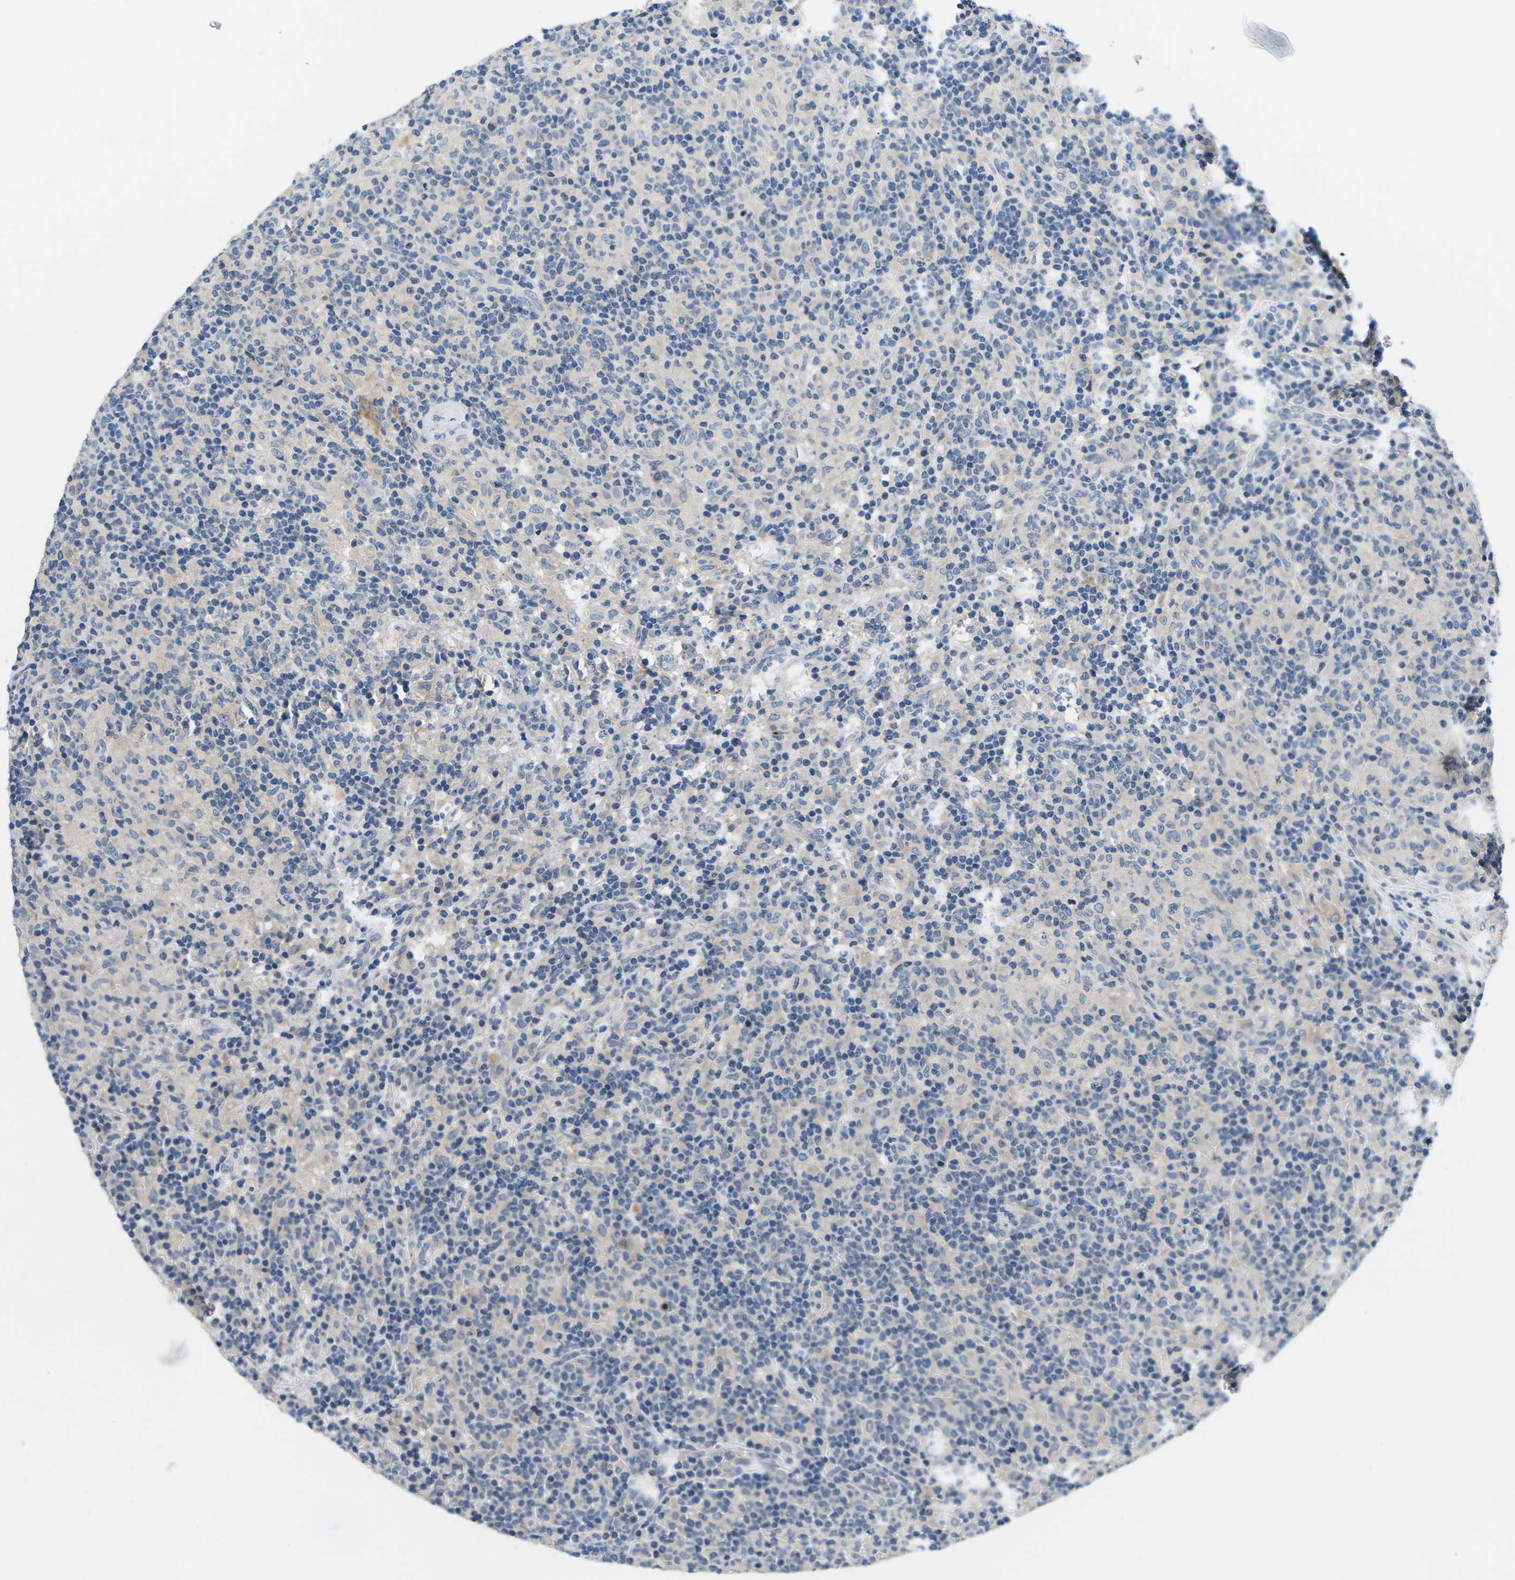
{"staining": {"intensity": "negative", "quantity": "none", "location": "none"}, "tissue": "lymphoma", "cell_type": "Tumor cells", "image_type": "cancer", "snomed": [{"axis": "morphology", "description": "Hodgkin's disease, NOS"}, {"axis": "topography", "description": "Lymph node"}], "caption": "Immunohistochemistry (IHC) micrograph of neoplastic tissue: human lymphoma stained with DAB (3,3'-diaminobenzidine) demonstrates no significant protein positivity in tumor cells.", "gene": "ERGIC3", "patient": {"sex": "male", "age": 70}}